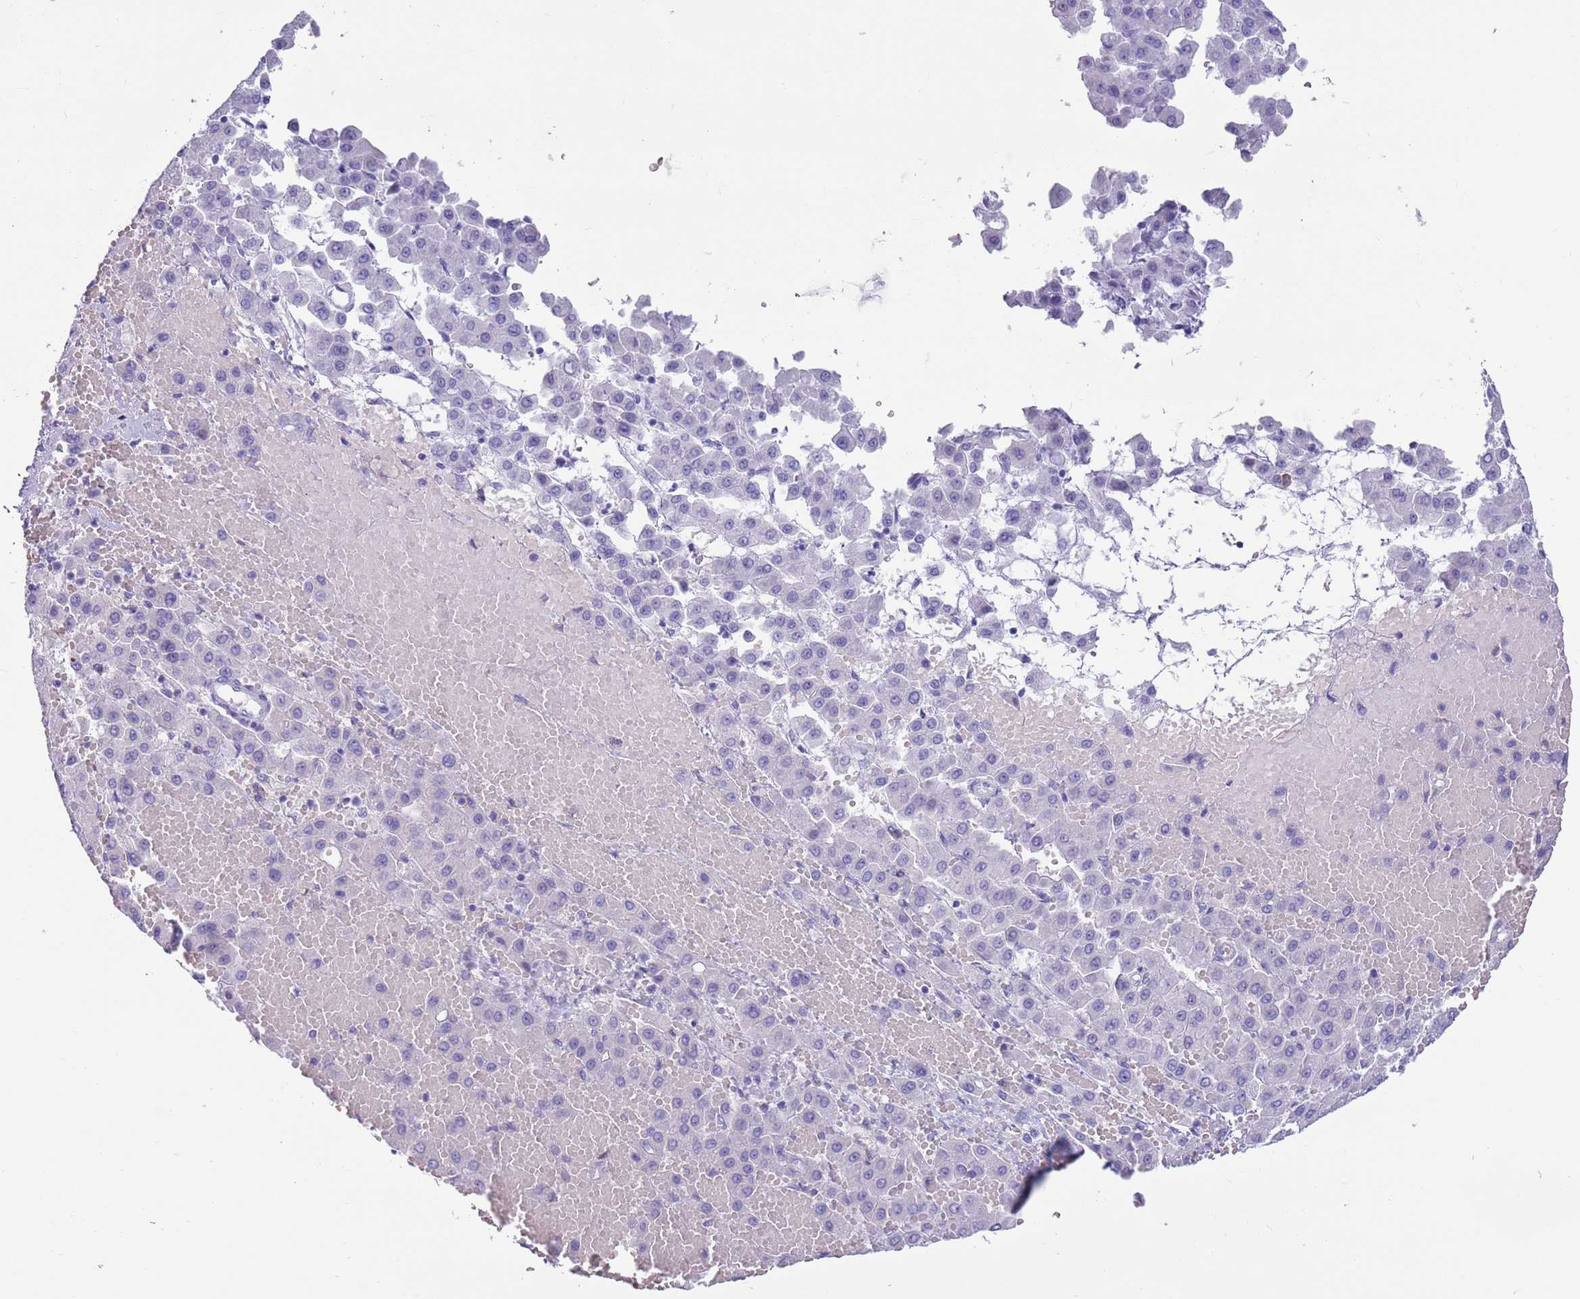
{"staining": {"intensity": "negative", "quantity": "none", "location": "none"}, "tissue": "liver cancer", "cell_type": "Tumor cells", "image_type": "cancer", "snomed": [{"axis": "morphology", "description": "Carcinoma, Hepatocellular, NOS"}, {"axis": "topography", "description": "Liver"}], "caption": "The IHC photomicrograph has no significant staining in tumor cells of liver cancer (hepatocellular carcinoma) tissue.", "gene": "LY6G5B", "patient": {"sex": "male", "age": 47}}